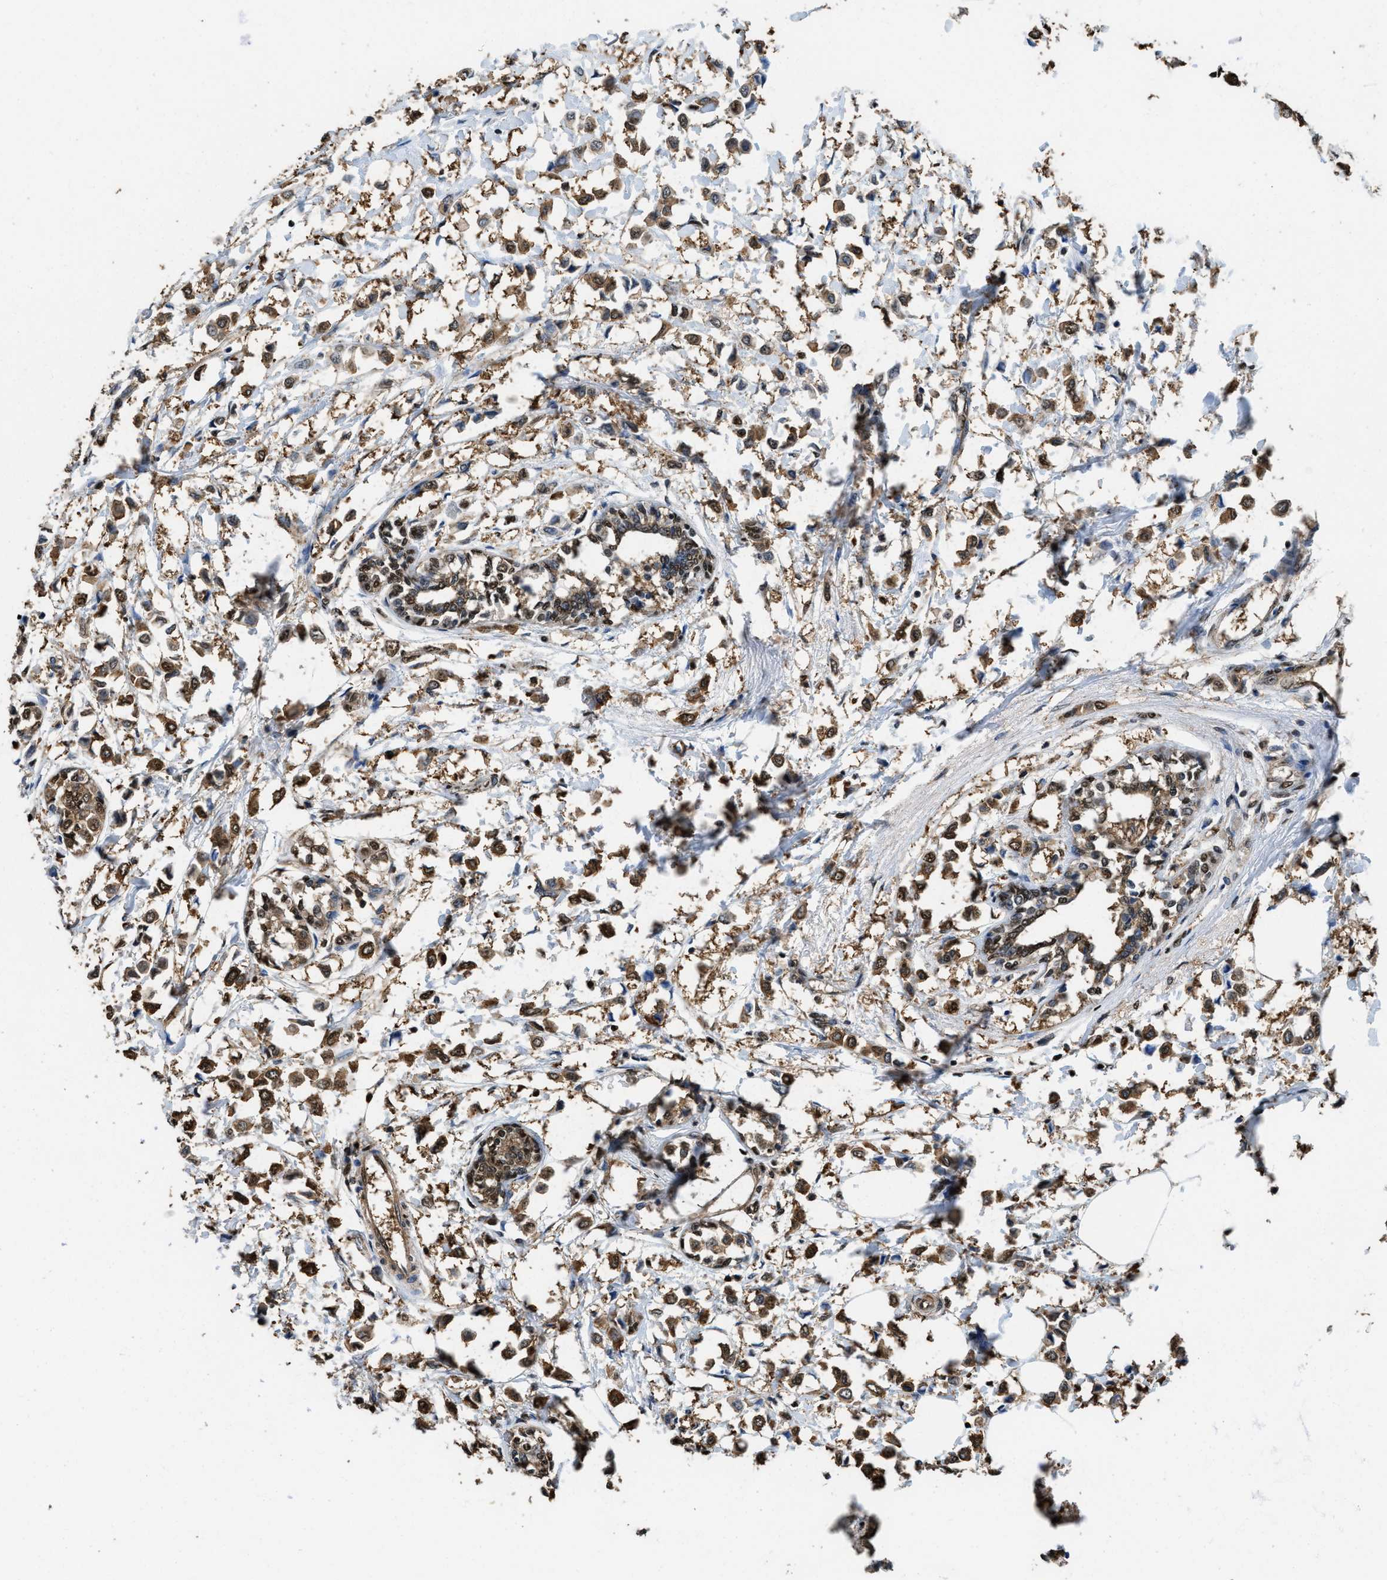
{"staining": {"intensity": "strong", "quantity": ">75%", "location": "cytoplasmic/membranous,nuclear"}, "tissue": "breast cancer", "cell_type": "Tumor cells", "image_type": "cancer", "snomed": [{"axis": "morphology", "description": "Lobular carcinoma"}, {"axis": "topography", "description": "Breast"}], "caption": "Immunohistochemistry (IHC) (DAB (3,3'-diaminobenzidine)) staining of human breast lobular carcinoma shows strong cytoplasmic/membranous and nuclear protein expression in about >75% of tumor cells.", "gene": "GAPDH", "patient": {"sex": "female", "age": 51}}